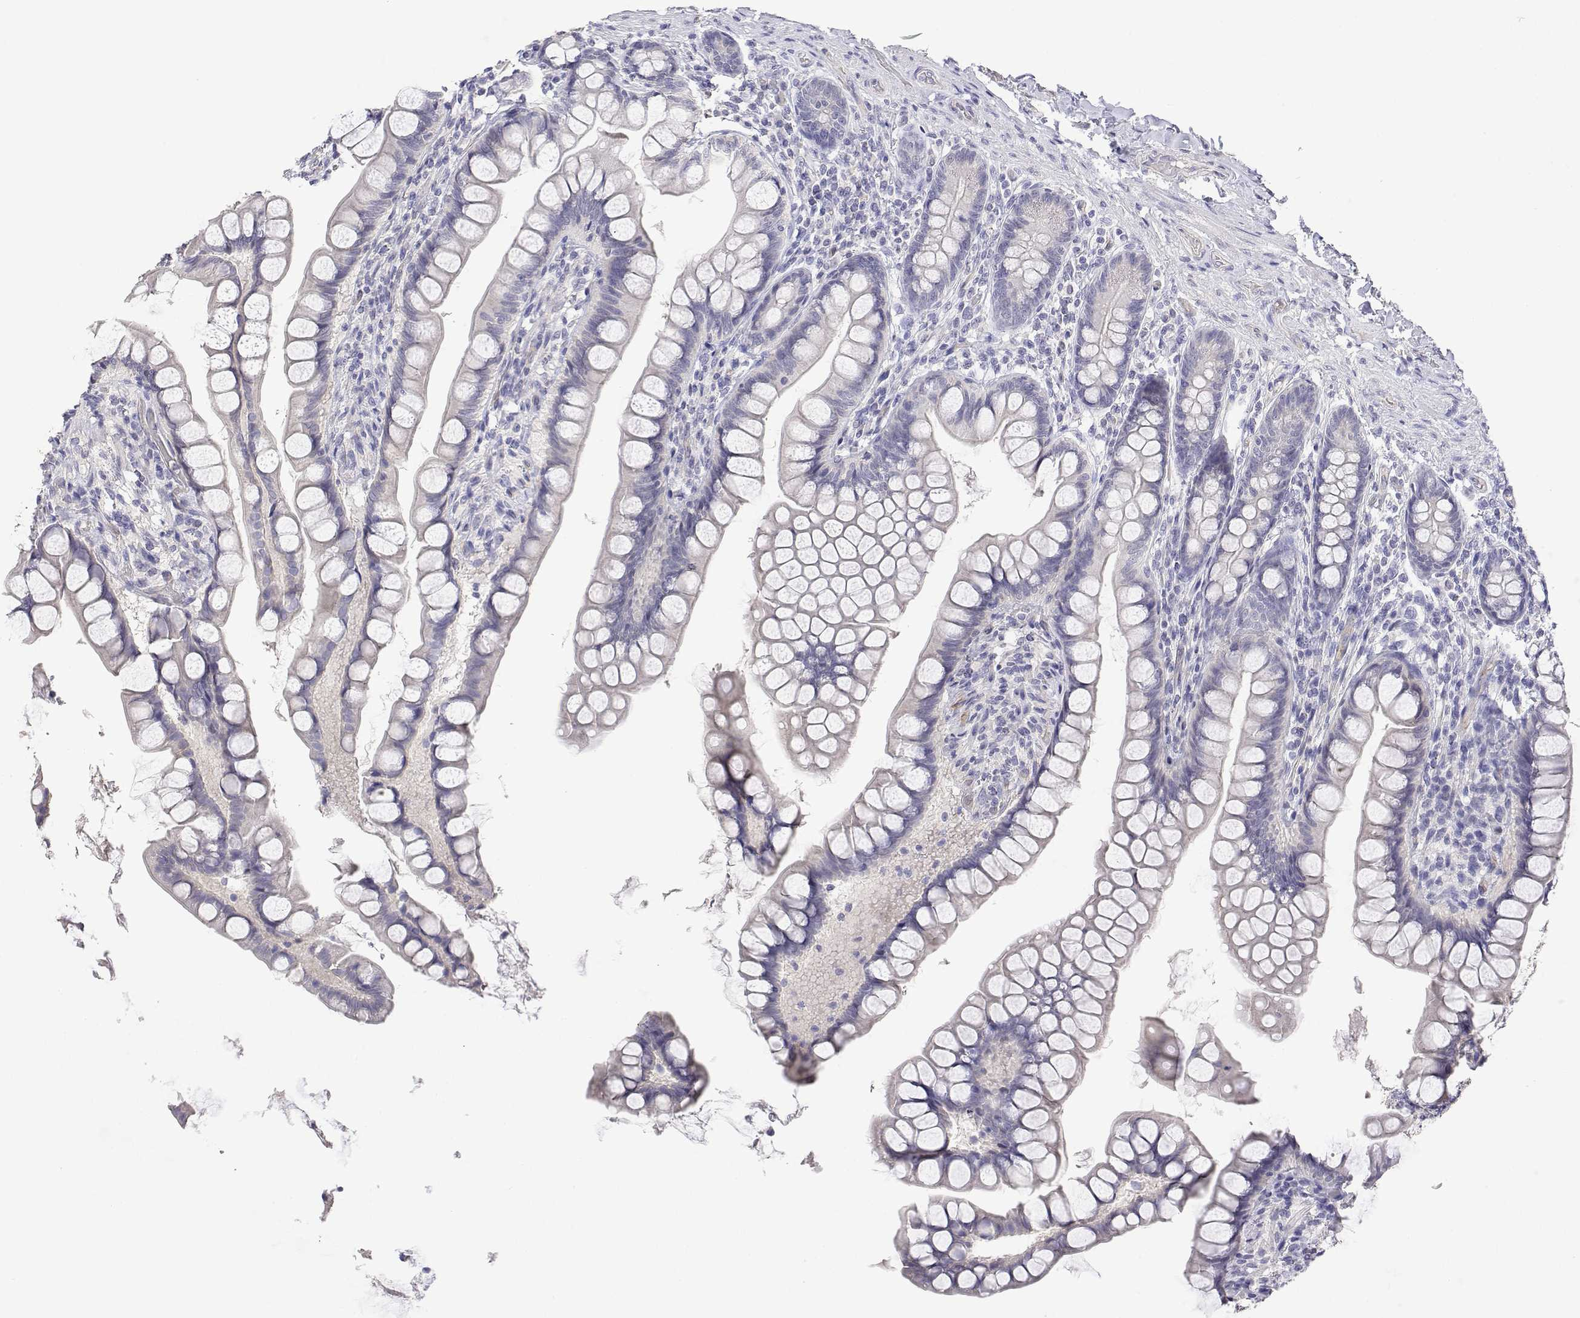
{"staining": {"intensity": "negative", "quantity": "none", "location": "none"}, "tissue": "small intestine", "cell_type": "Glandular cells", "image_type": "normal", "snomed": [{"axis": "morphology", "description": "Normal tissue, NOS"}, {"axis": "topography", "description": "Small intestine"}], "caption": "Small intestine was stained to show a protein in brown. There is no significant positivity in glandular cells. (Stains: DAB (3,3'-diaminobenzidine) immunohistochemistry (IHC) with hematoxylin counter stain, Microscopy: brightfield microscopy at high magnification).", "gene": "PLCB1", "patient": {"sex": "male", "age": 70}}